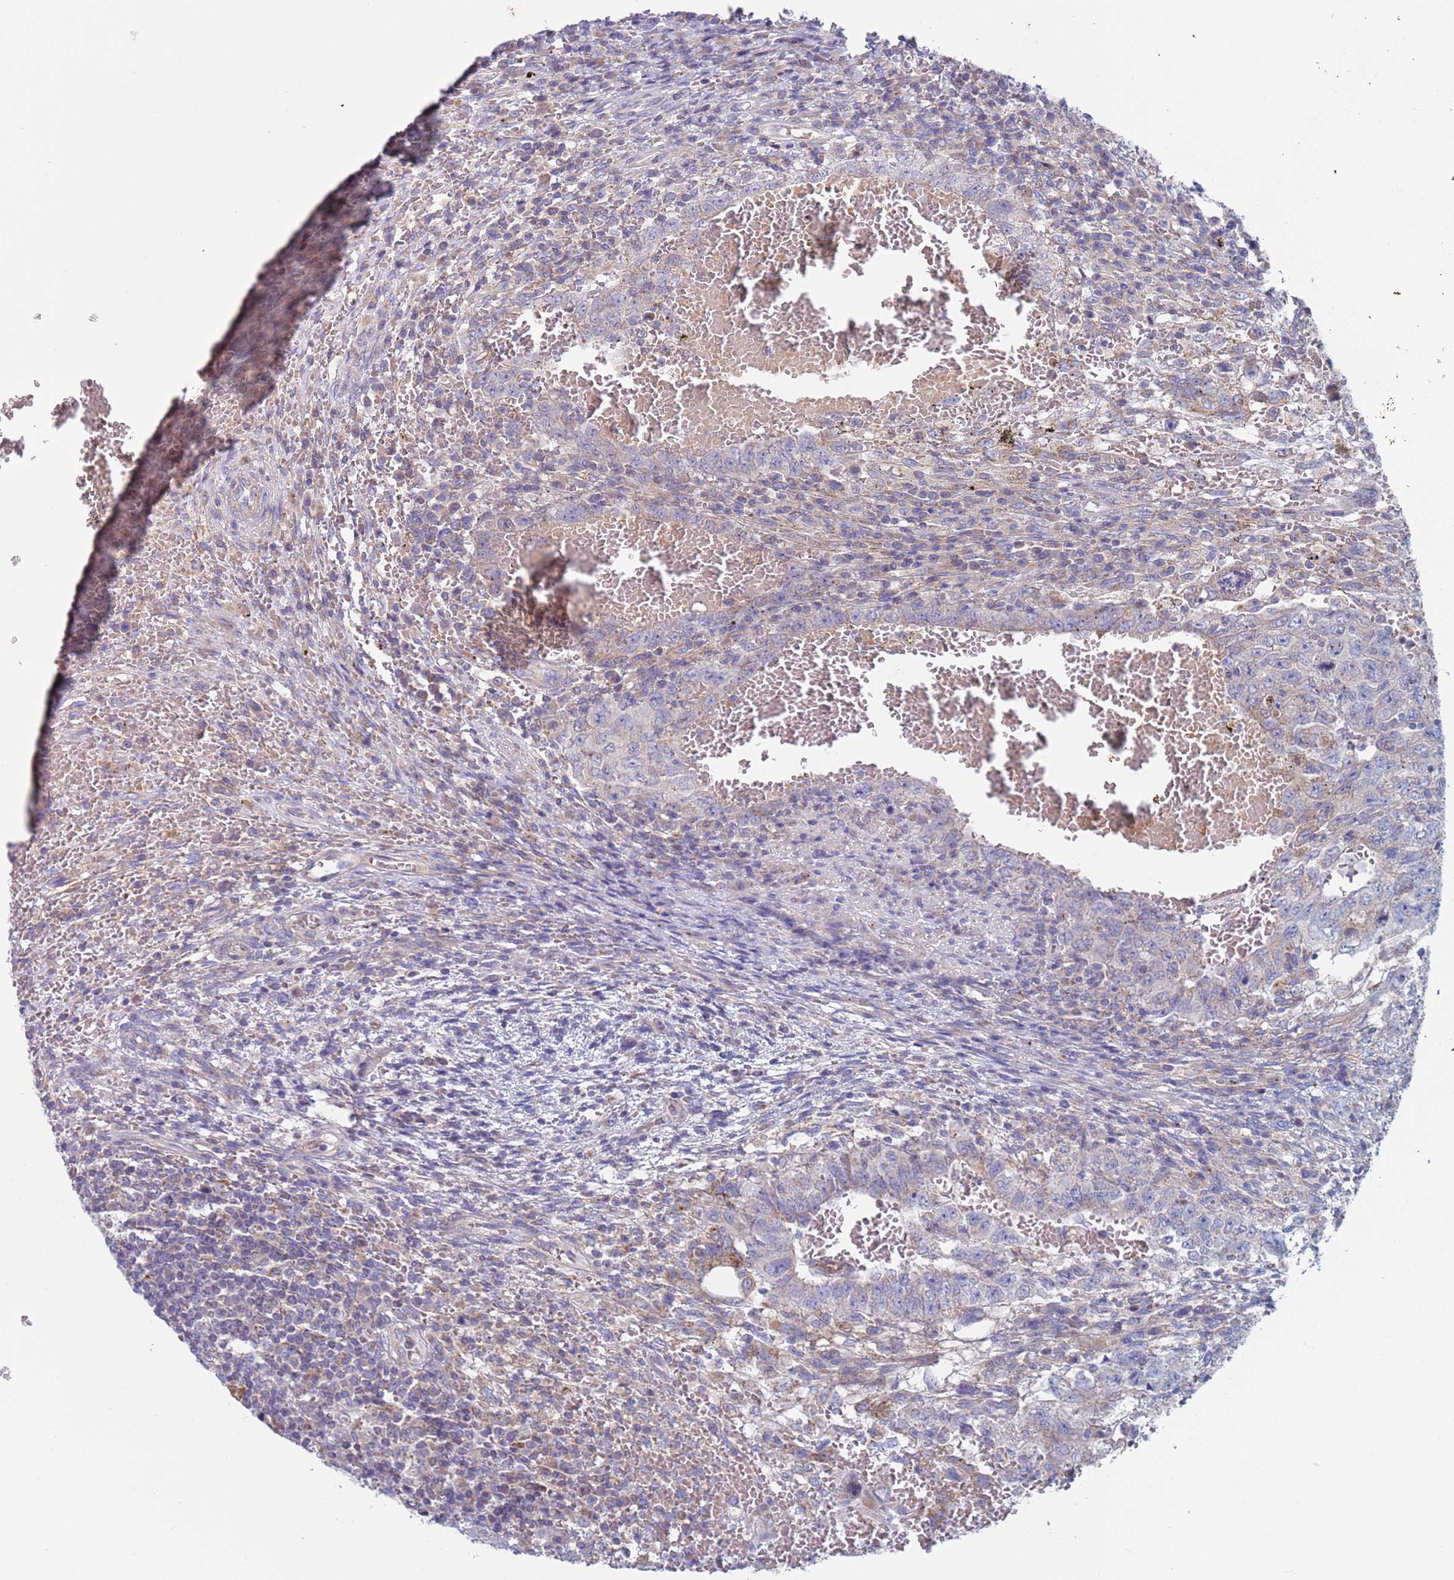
{"staining": {"intensity": "negative", "quantity": "none", "location": "none"}, "tissue": "testis cancer", "cell_type": "Tumor cells", "image_type": "cancer", "snomed": [{"axis": "morphology", "description": "Carcinoma, Embryonal, NOS"}, {"axis": "topography", "description": "Testis"}], "caption": "Testis cancer (embryonal carcinoma) stained for a protein using immunohistochemistry (IHC) shows no staining tumor cells.", "gene": "CHCHD6", "patient": {"sex": "male", "age": 26}}